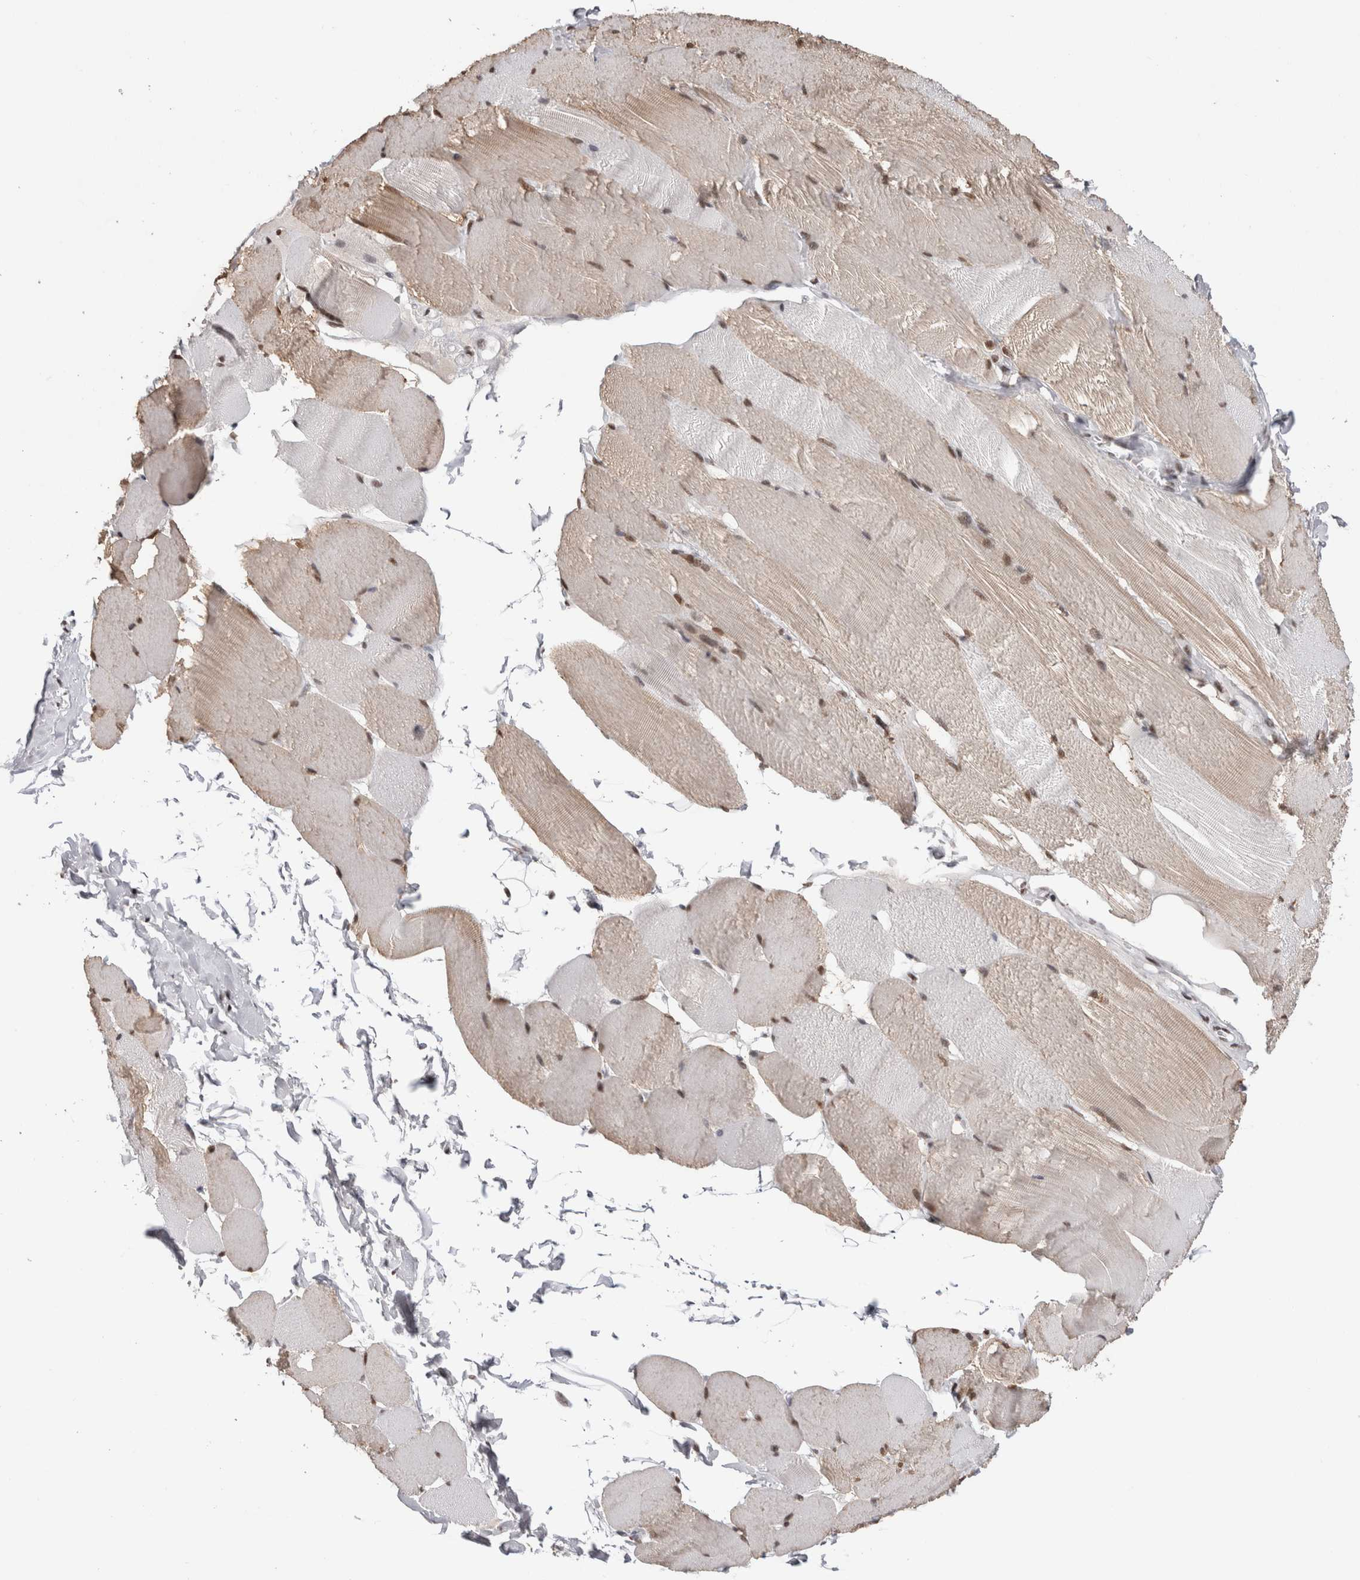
{"staining": {"intensity": "moderate", "quantity": ">75%", "location": "cytoplasmic/membranous,nuclear"}, "tissue": "skeletal muscle", "cell_type": "Myocytes", "image_type": "normal", "snomed": [{"axis": "morphology", "description": "Normal tissue, NOS"}, {"axis": "topography", "description": "Skin"}, {"axis": "topography", "description": "Skeletal muscle"}], "caption": "Skeletal muscle stained with DAB immunohistochemistry shows medium levels of moderate cytoplasmic/membranous,nuclear expression in about >75% of myocytes.", "gene": "SMC1A", "patient": {"sex": "male", "age": 83}}